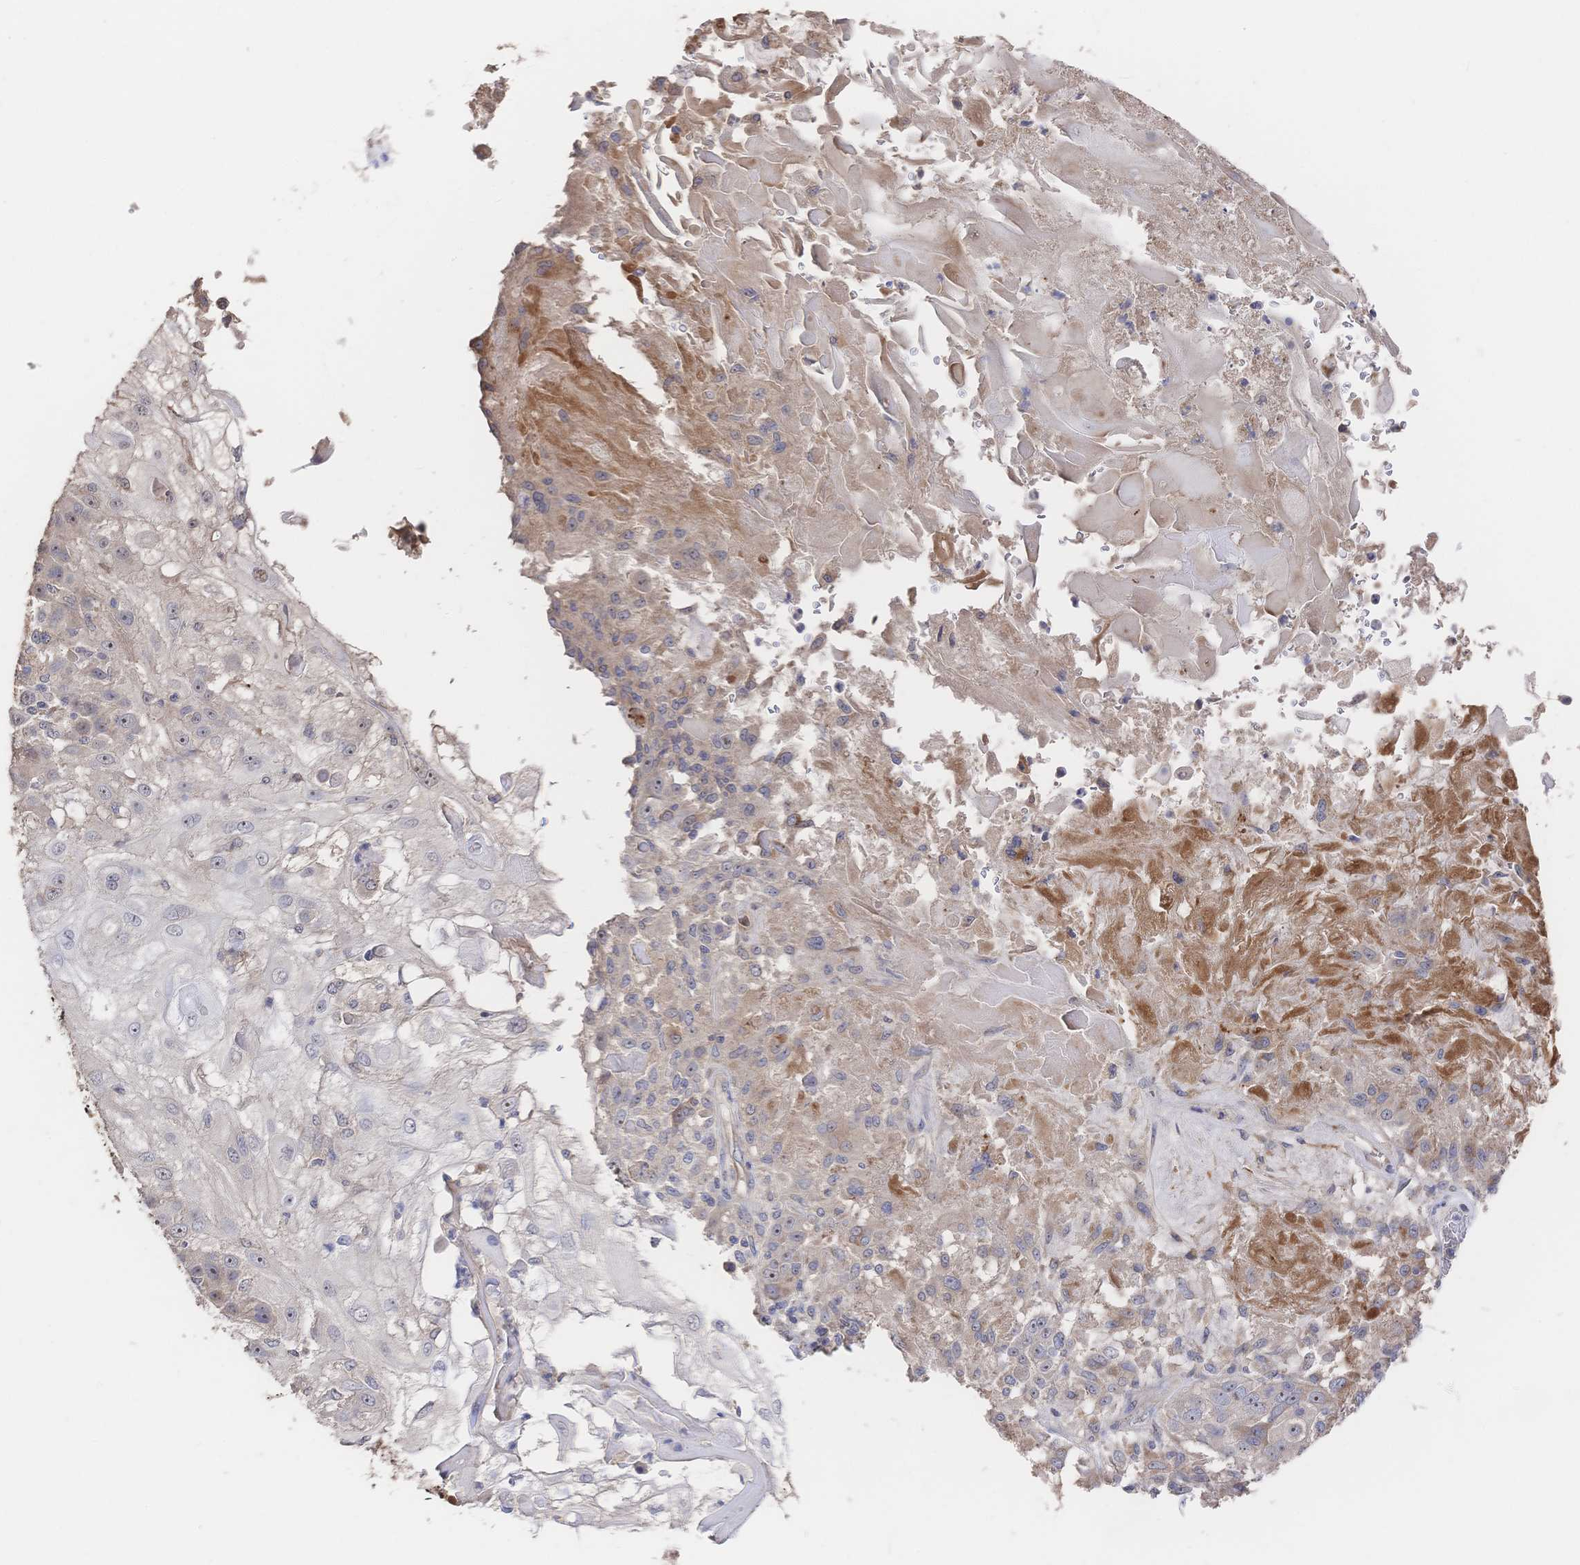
{"staining": {"intensity": "weak", "quantity": "<25%", "location": "cytoplasmic/membranous,nuclear"}, "tissue": "skin cancer", "cell_type": "Tumor cells", "image_type": "cancer", "snomed": [{"axis": "morphology", "description": "Normal tissue, NOS"}, {"axis": "morphology", "description": "Squamous cell carcinoma, NOS"}, {"axis": "topography", "description": "Skin"}], "caption": "High magnification brightfield microscopy of squamous cell carcinoma (skin) stained with DAB (3,3'-diaminobenzidine) (brown) and counterstained with hematoxylin (blue): tumor cells show no significant positivity.", "gene": "DNAJA4", "patient": {"sex": "female", "age": 83}}